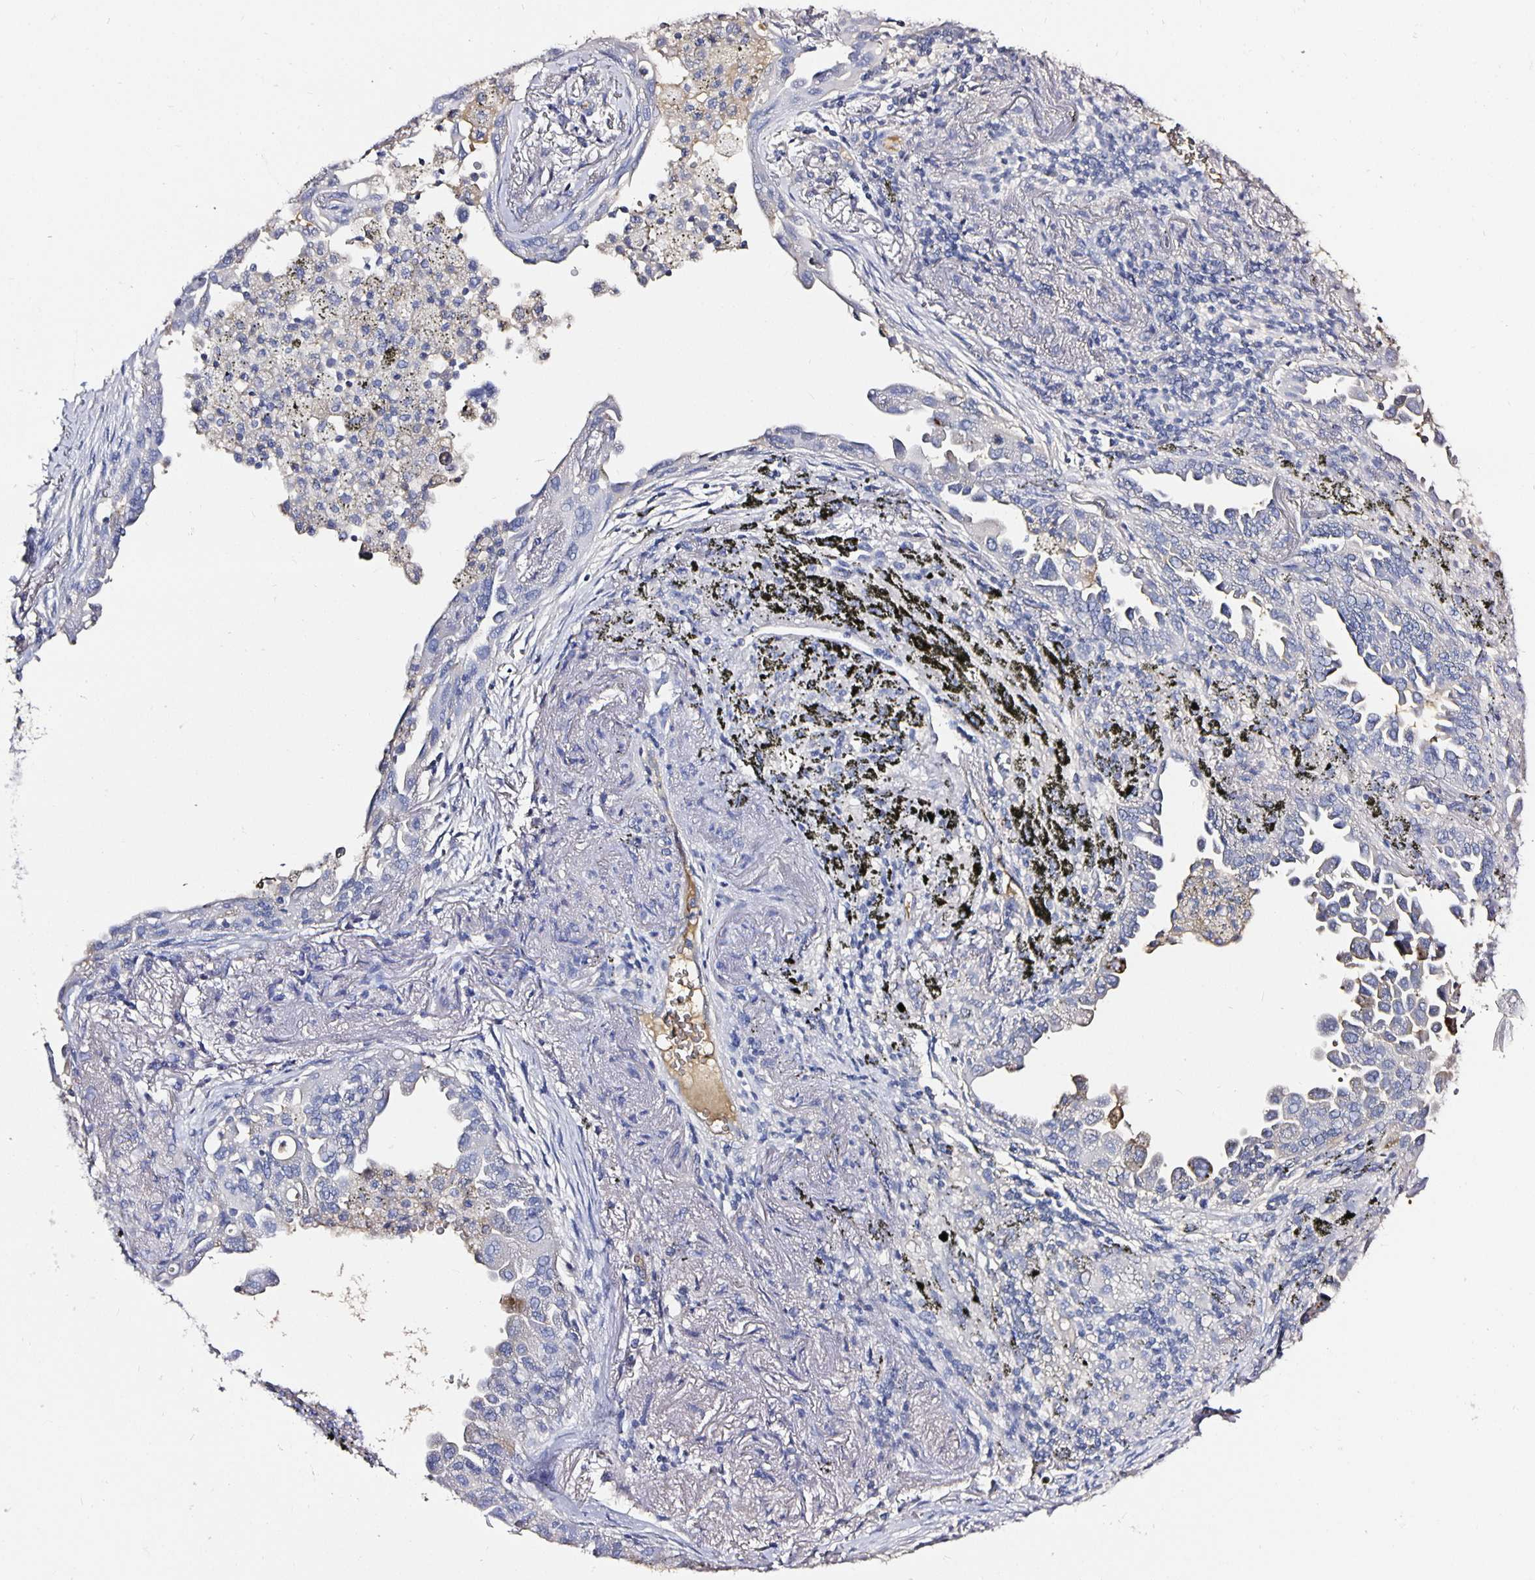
{"staining": {"intensity": "negative", "quantity": "none", "location": "none"}, "tissue": "lung cancer", "cell_type": "Tumor cells", "image_type": "cancer", "snomed": [{"axis": "morphology", "description": "Adenocarcinoma, NOS"}, {"axis": "topography", "description": "Lung"}], "caption": "Tumor cells show no significant positivity in adenocarcinoma (lung).", "gene": "TTR", "patient": {"sex": "male", "age": 68}}